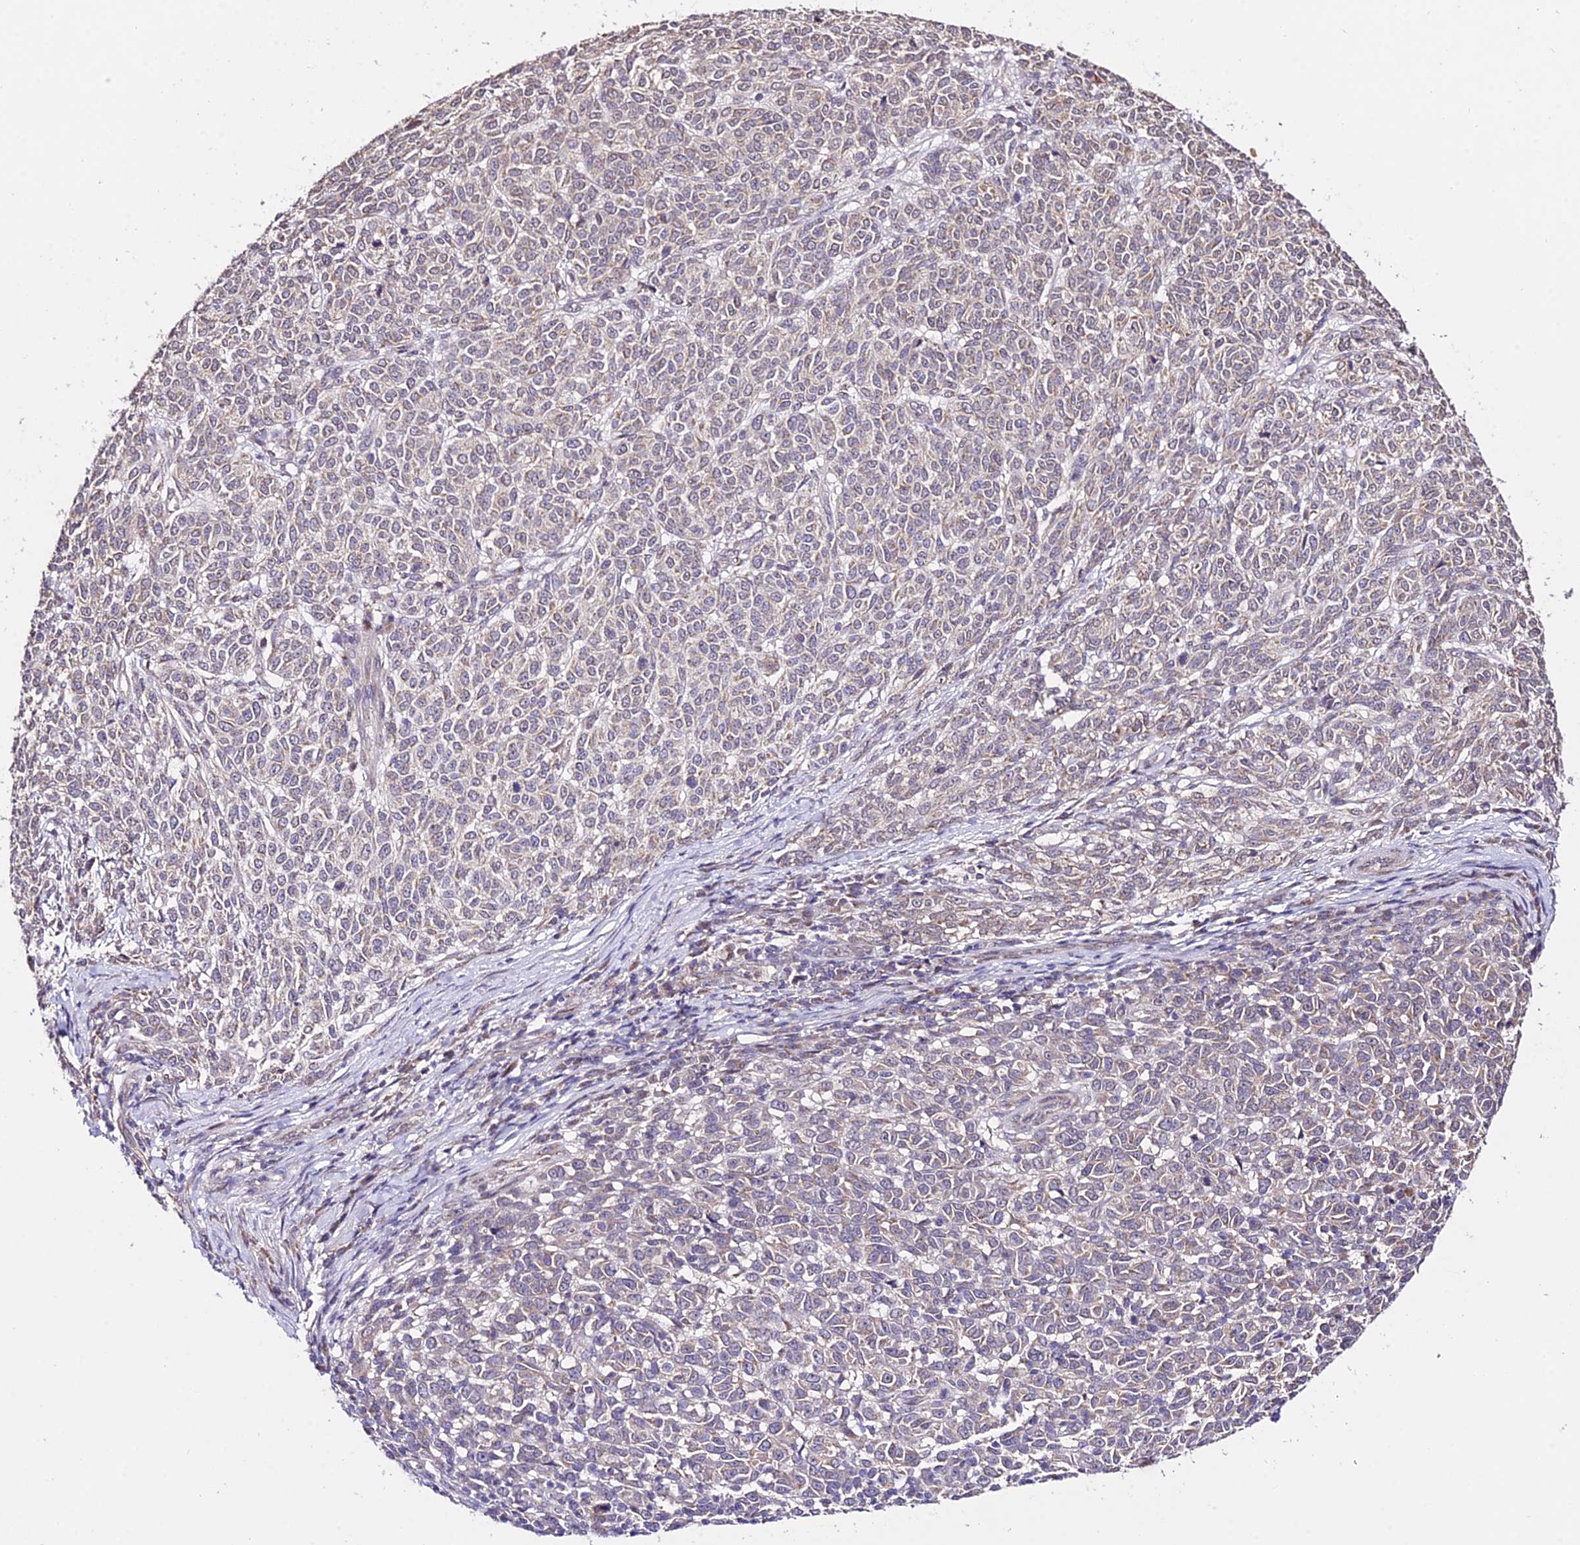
{"staining": {"intensity": "negative", "quantity": "none", "location": "none"}, "tissue": "melanoma", "cell_type": "Tumor cells", "image_type": "cancer", "snomed": [{"axis": "morphology", "description": "Malignant melanoma, NOS"}, {"axis": "topography", "description": "Skin"}], "caption": "This is an immunohistochemistry photomicrograph of melanoma. There is no positivity in tumor cells.", "gene": "WDR5B", "patient": {"sex": "male", "age": 49}}